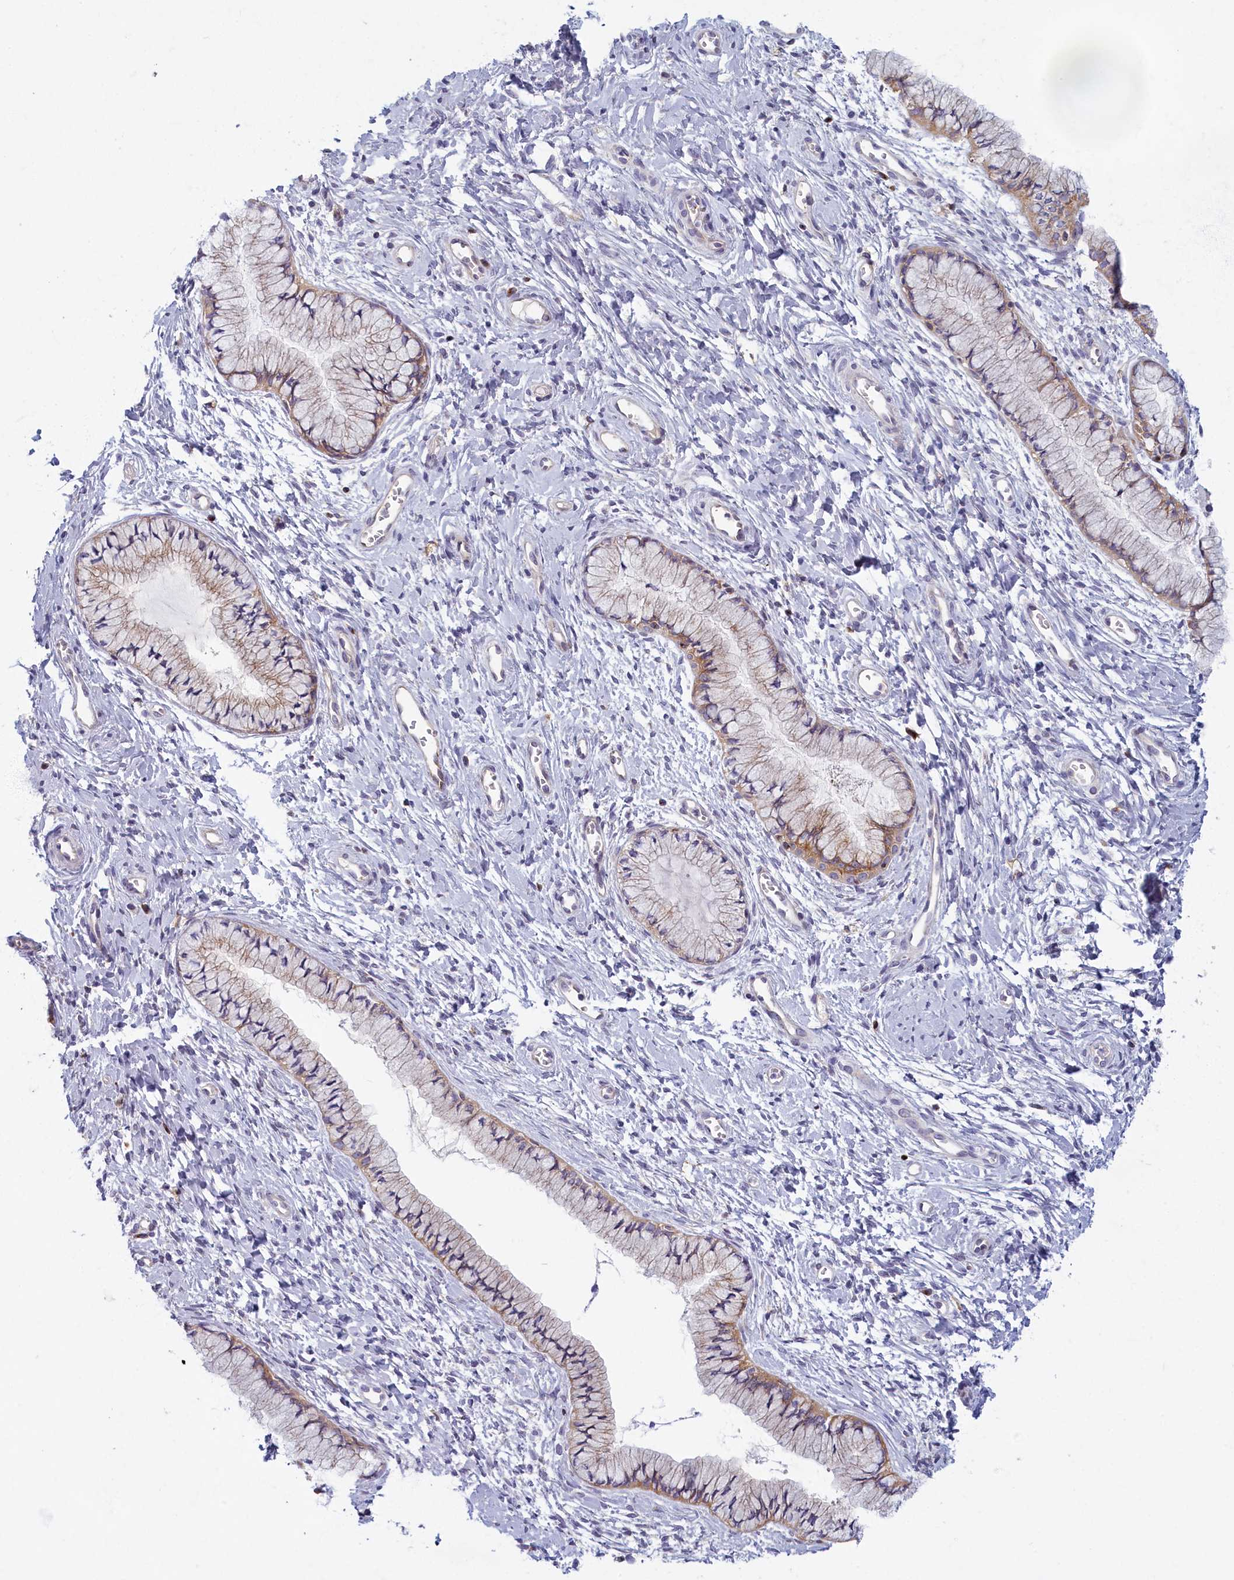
{"staining": {"intensity": "weak", "quantity": "25%-75%", "location": "cytoplasmic/membranous"}, "tissue": "cervix", "cell_type": "Glandular cells", "image_type": "normal", "snomed": [{"axis": "morphology", "description": "Normal tissue, NOS"}, {"axis": "topography", "description": "Cervix"}], "caption": "DAB immunohistochemical staining of unremarkable human cervix exhibits weak cytoplasmic/membranous protein positivity in approximately 25%-75% of glandular cells. The staining is performed using DAB (3,3'-diaminobenzidine) brown chromogen to label protein expression. The nuclei are counter-stained blue using hematoxylin.", "gene": "NOL10", "patient": {"sex": "female", "age": 42}}